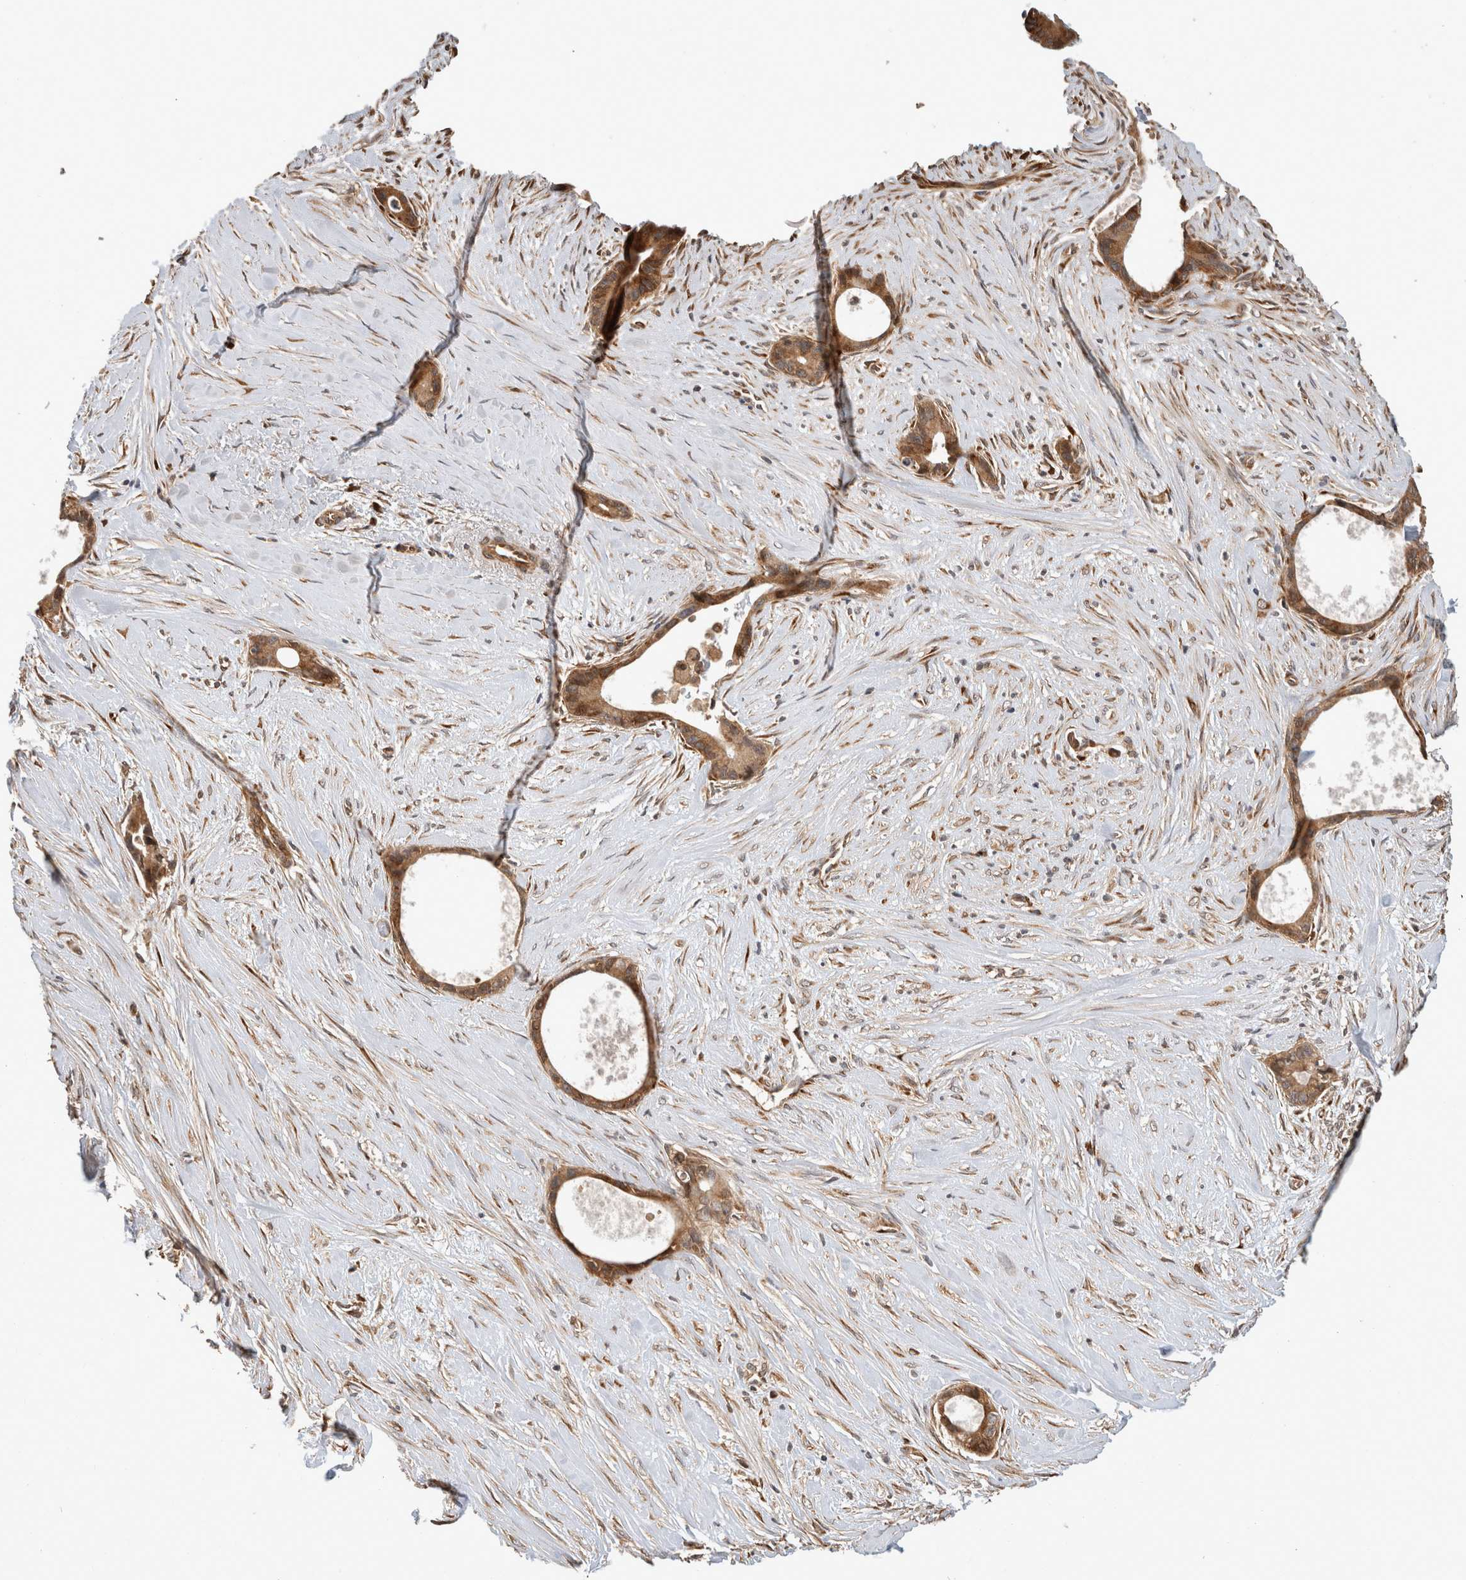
{"staining": {"intensity": "moderate", "quantity": ">75%", "location": "cytoplasmic/membranous"}, "tissue": "liver cancer", "cell_type": "Tumor cells", "image_type": "cancer", "snomed": [{"axis": "morphology", "description": "Cholangiocarcinoma"}, {"axis": "topography", "description": "Liver"}], "caption": "This image shows liver cancer (cholangiocarcinoma) stained with immunohistochemistry to label a protein in brown. The cytoplasmic/membranous of tumor cells show moderate positivity for the protein. Nuclei are counter-stained blue.", "gene": "PCDHB15", "patient": {"sex": "female", "age": 55}}